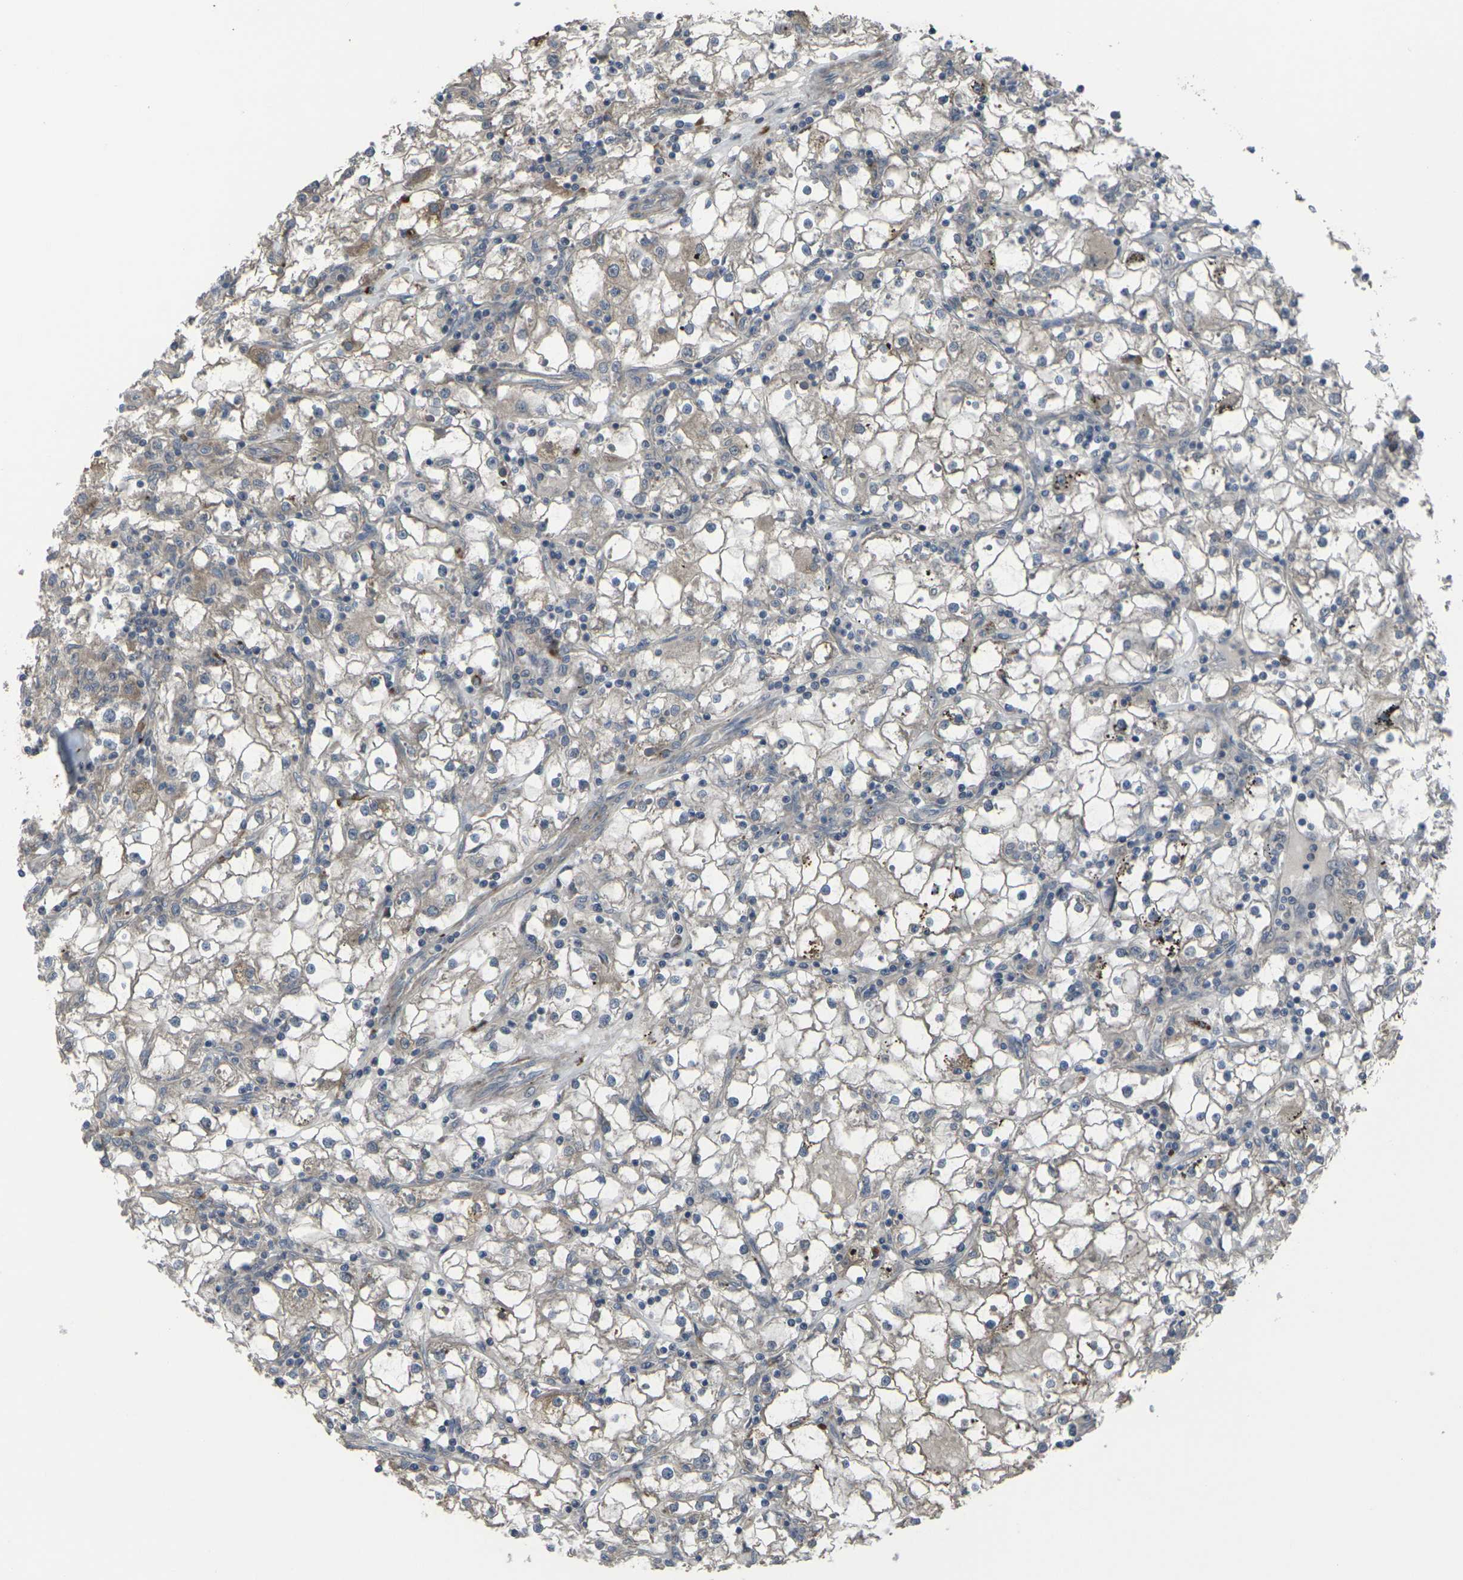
{"staining": {"intensity": "weak", "quantity": ">75%", "location": "cytoplasmic/membranous"}, "tissue": "renal cancer", "cell_type": "Tumor cells", "image_type": "cancer", "snomed": [{"axis": "morphology", "description": "Adenocarcinoma, NOS"}, {"axis": "topography", "description": "Kidney"}], "caption": "A low amount of weak cytoplasmic/membranous expression is appreciated in about >75% of tumor cells in adenocarcinoma (renal) tissue.", "gene": "CCR10", "patient": {"sex": "male", "age": 56}}